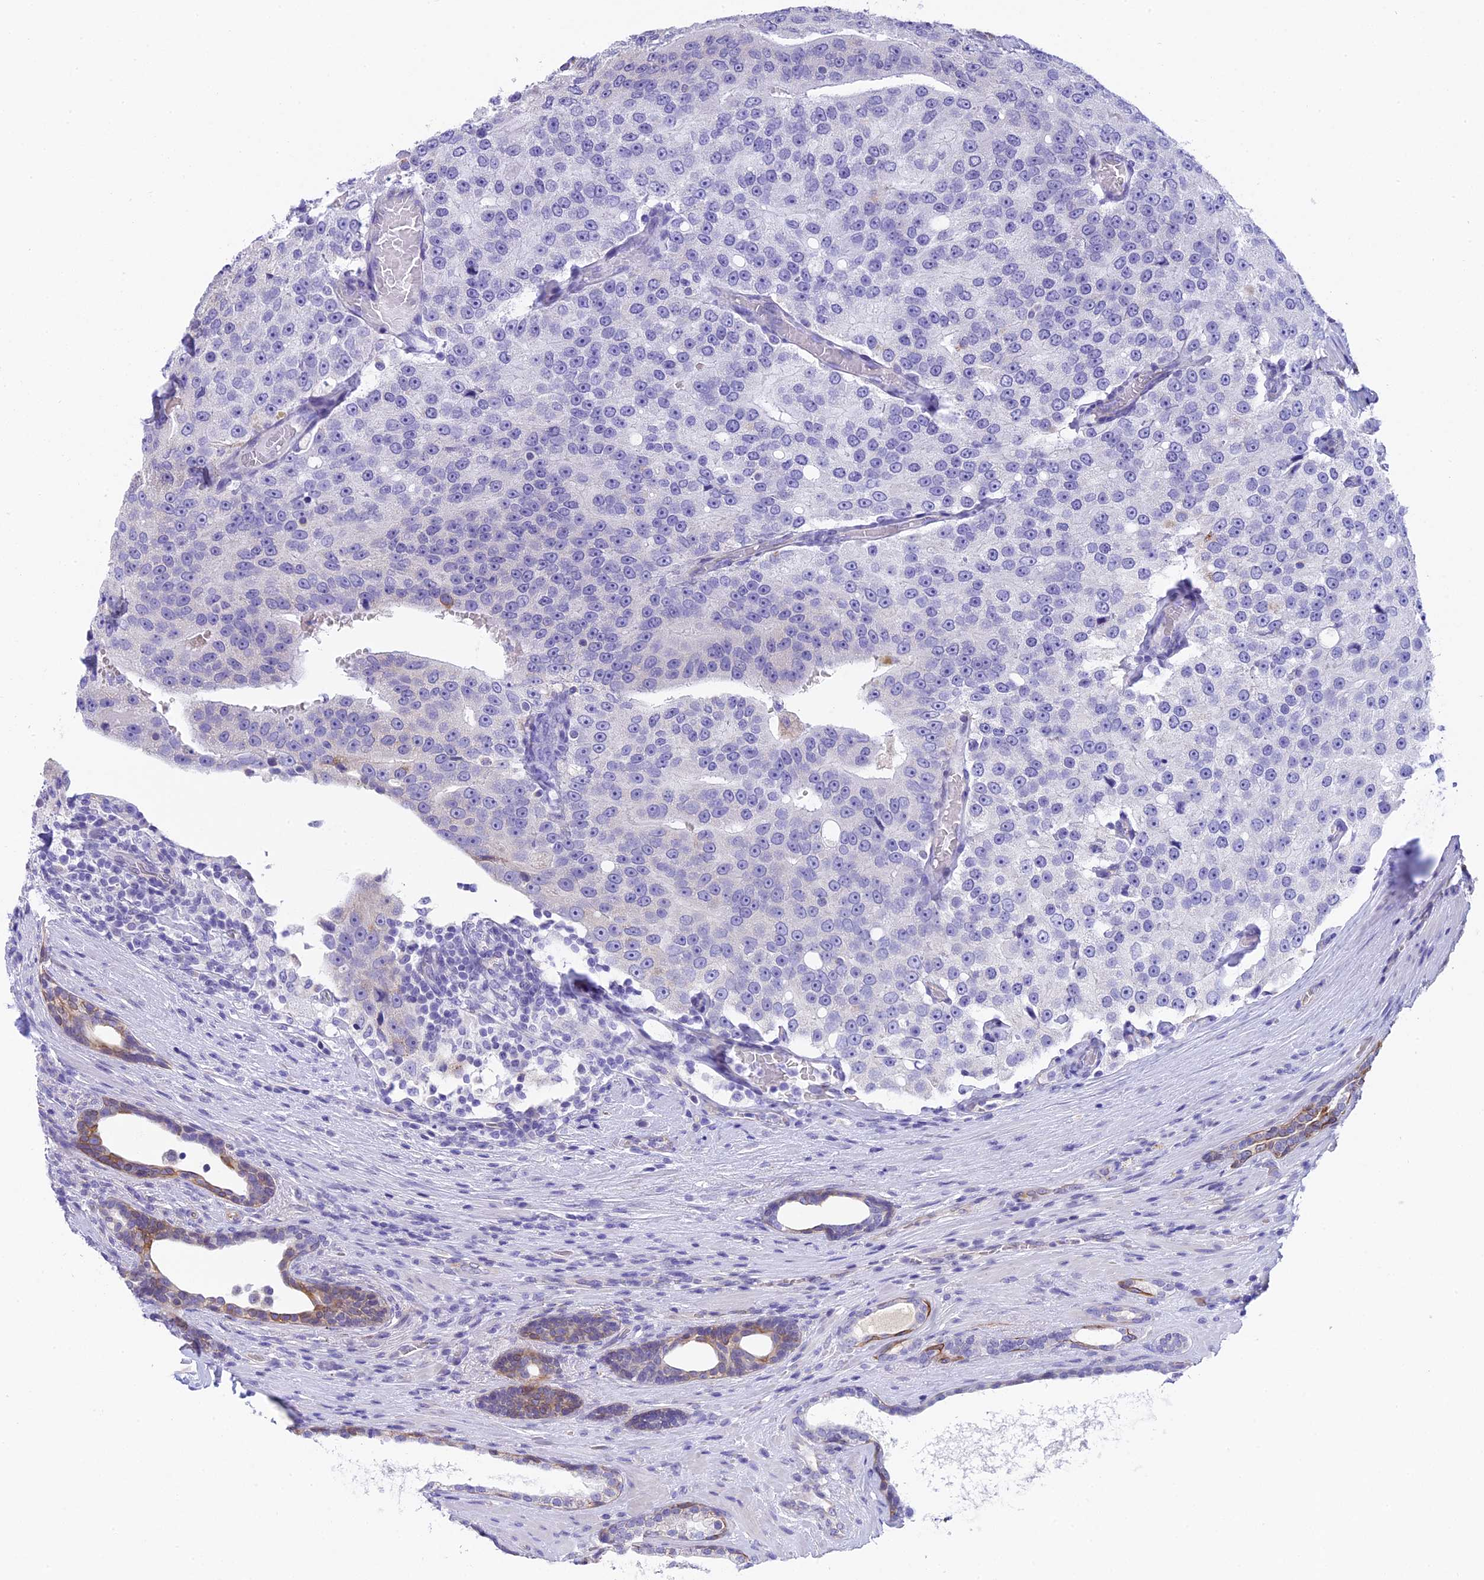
{"staining": {"intensity": "negative", "quantity": "none", "location": "none"}, "tissue": "prostate cancer", "cell_type": "Tumor cells", "image_type": "cancer", "snomed": [{"axis": "morphology", "description": "Adenocarcinoma, High grade"}, {"axis": "topography", "description": "Prostate"}], "caption": "Immunohistochemical staining of human prostate cancer (high-grade adenocarcinoma) exhibits no significant expression in tumor cells.", "gene": "TACSTD2", "patient": {"sex": "male", "age": 70}}